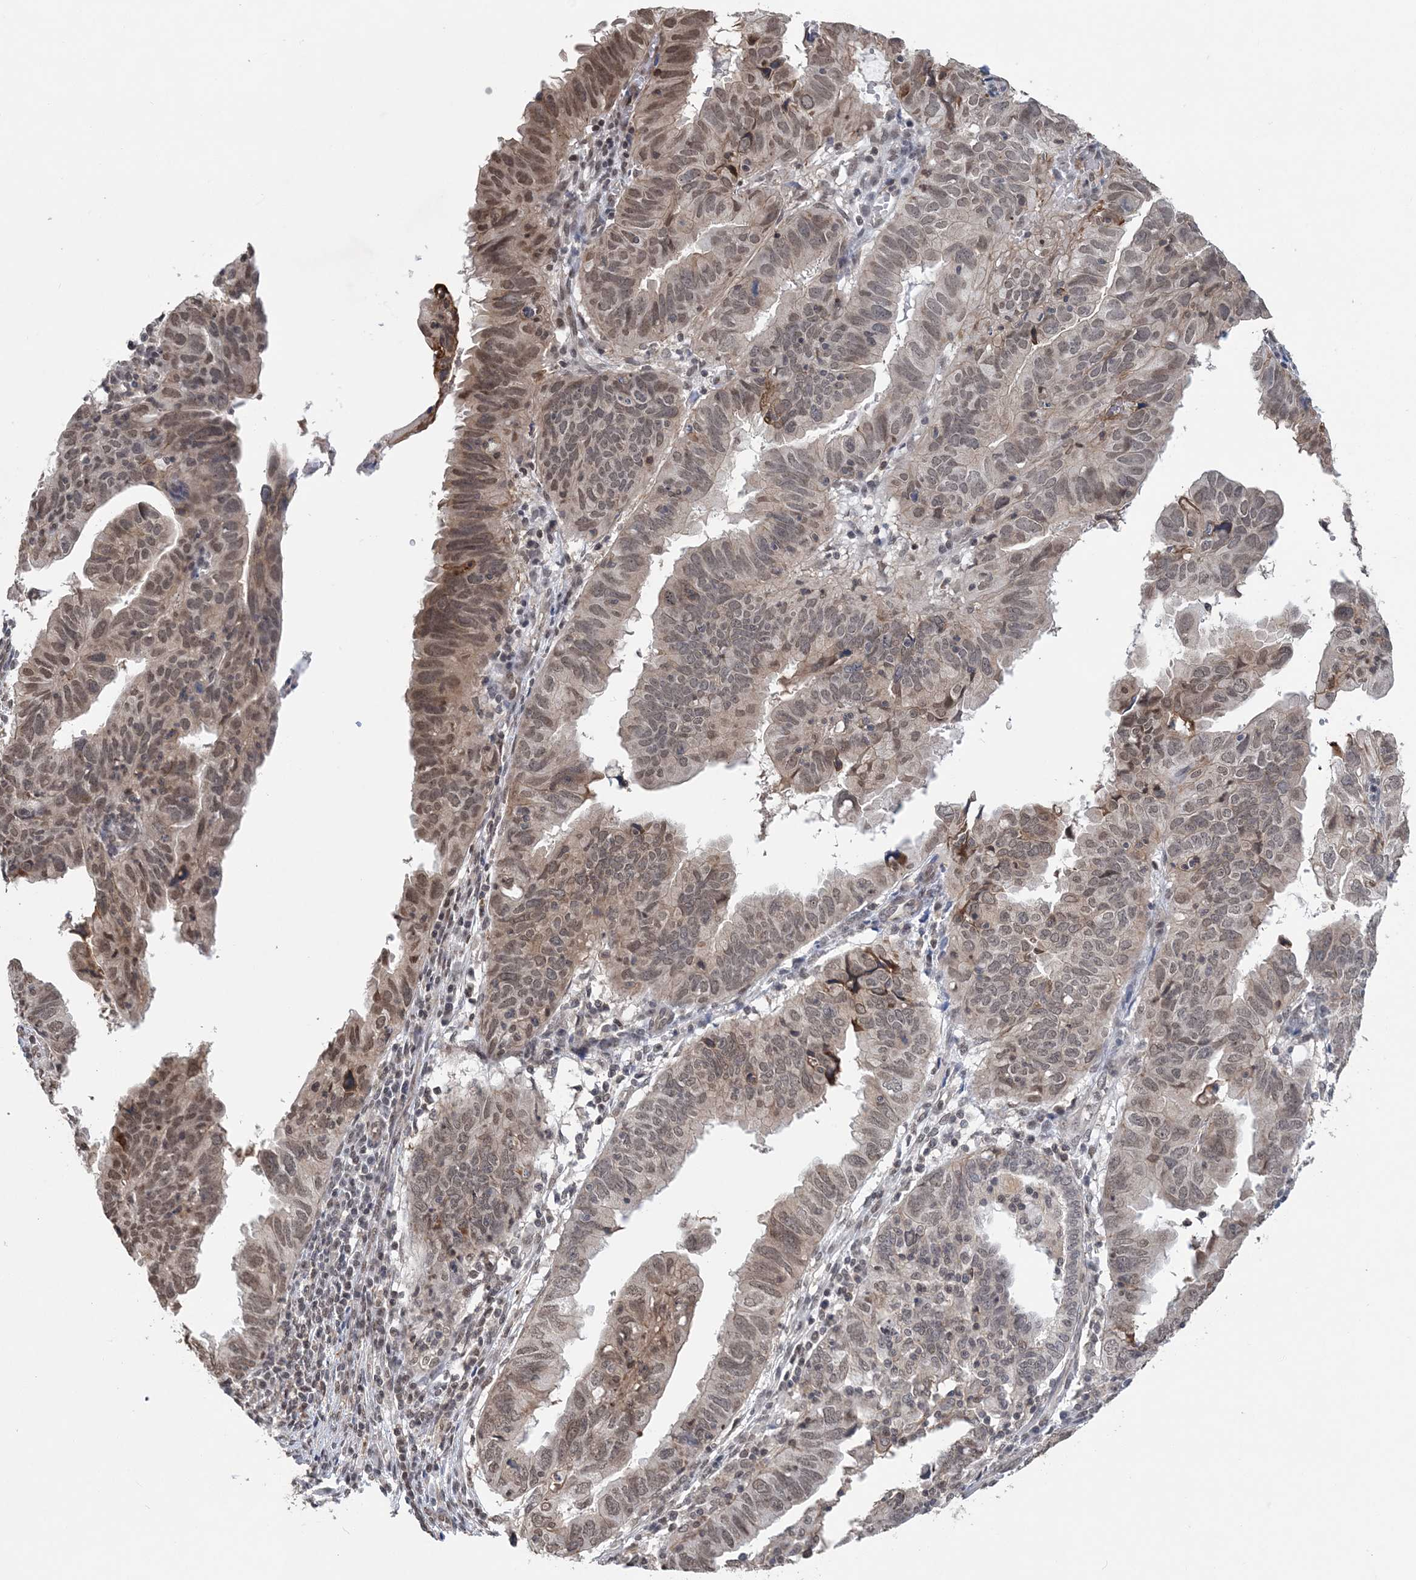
{"staining": {"intensity": "moderate", "quantity": ">75%", "location": "nuclear"}, "tissue": "endometrial cancer", "cell_type": "Tumor cells", "image_type": "cancer", "snomed": [{"axis": "morphology", "description": "Adenocarcinoma, NOS"}, {"axis": "topography", "description": "Uterus"}], "caption": "Immunohistochemical staining of human endometrial cancer reveals moderate nuclear protein expression in approximately >75% of tumor cells.", "gene": "CCDC152", "patient": {"sex": "female", "age": 77}}